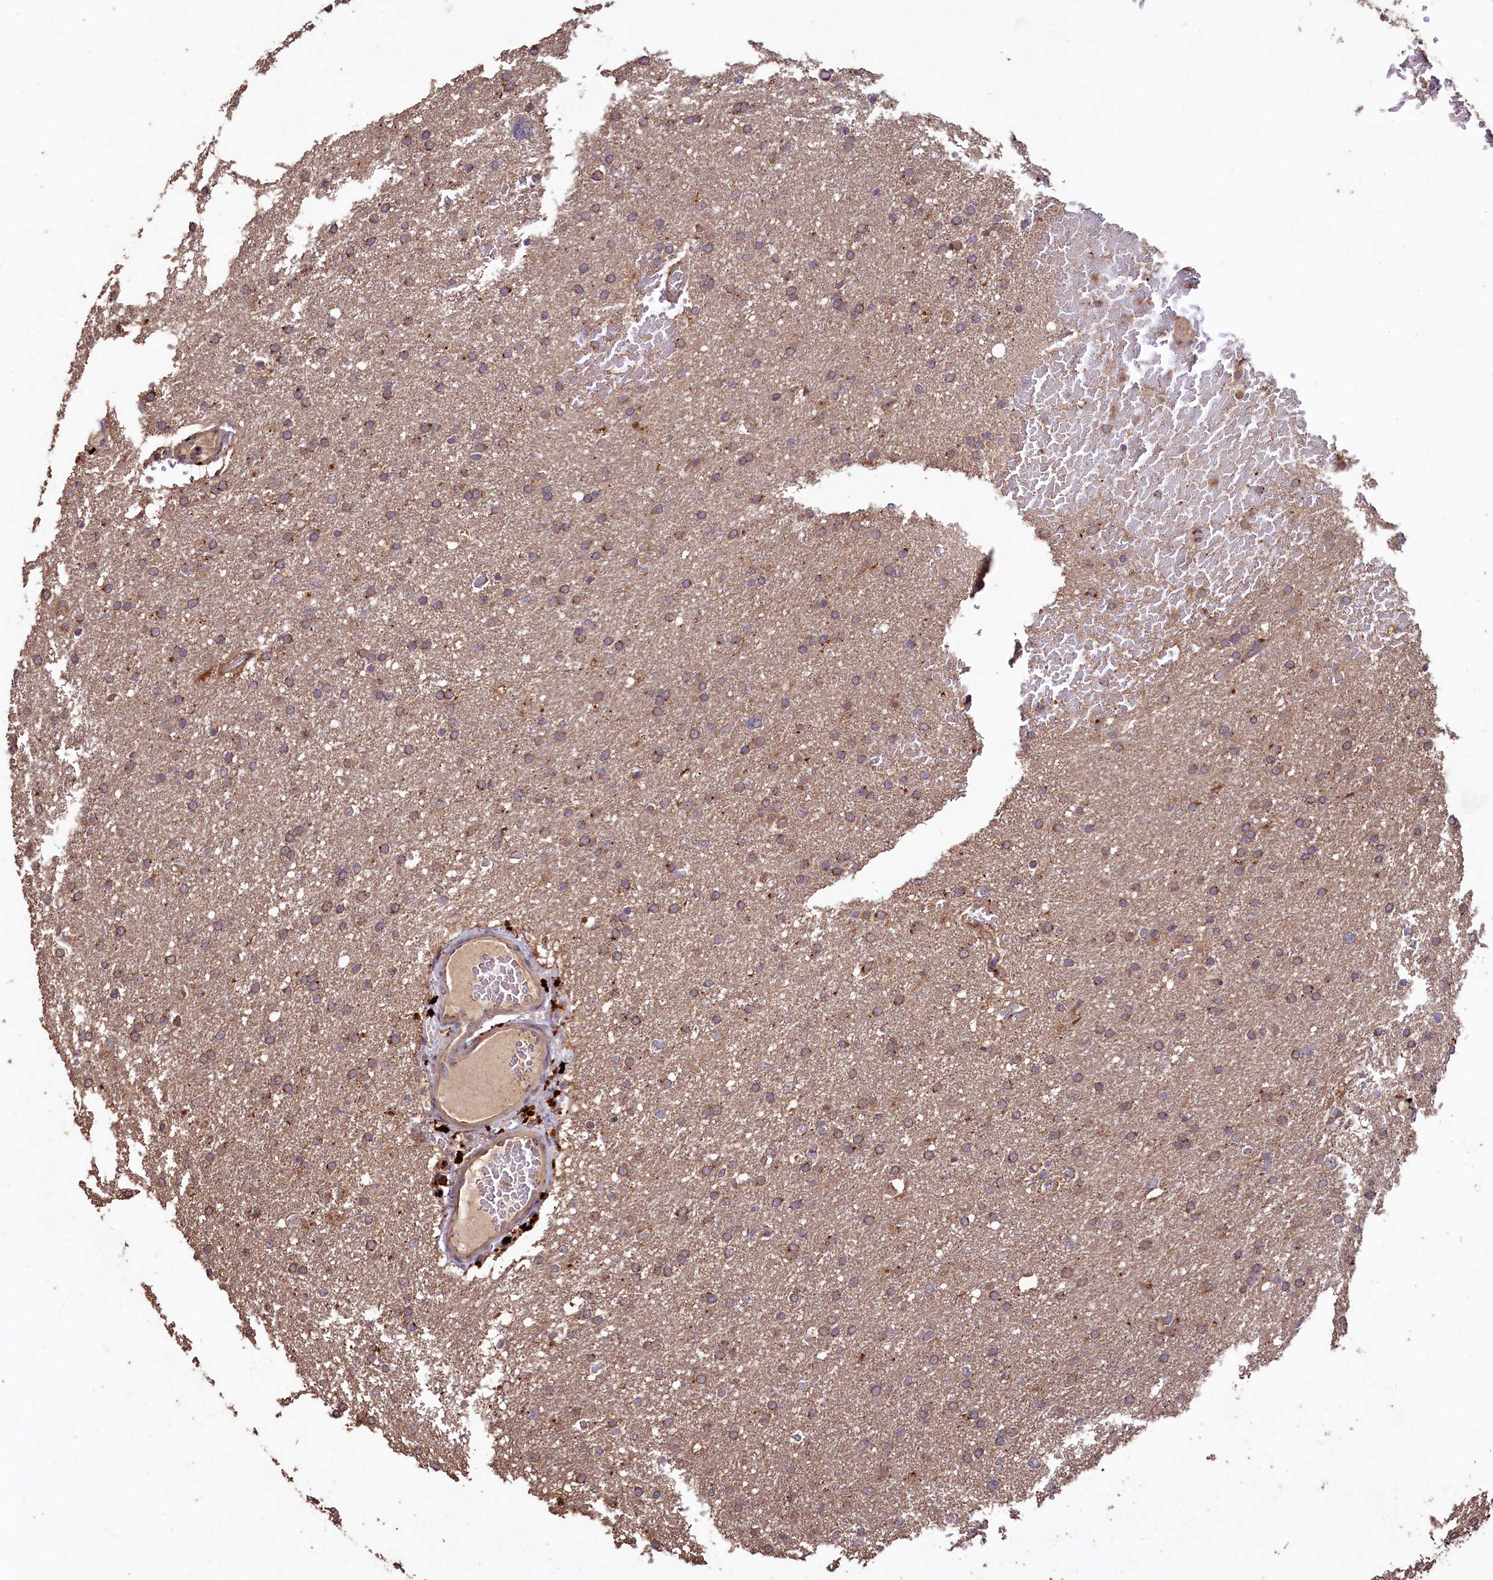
{"staining": {"intensity": "moderate", "quantity": ">75%", "location": "cytoplasmic/membranous"}, "tissue": "glioma", "cell_type": "Tumor cells", "image_type": "cancer", "snomed": [{"axis": "morphology", "description": "Glioma, malignant, High grade"}, {"axis": "topography", "description": "Cerebral cortex"}], "caption": "Malignant high-grade glioma stained for a protein displays moderate cytoplasmic/membranous positivity in tumor cells. (DAB IHC, brown staining for protein, blue staining for nuclei).", "gene": "TMEM98", "patient": {"sex": "female", "age": 36}}